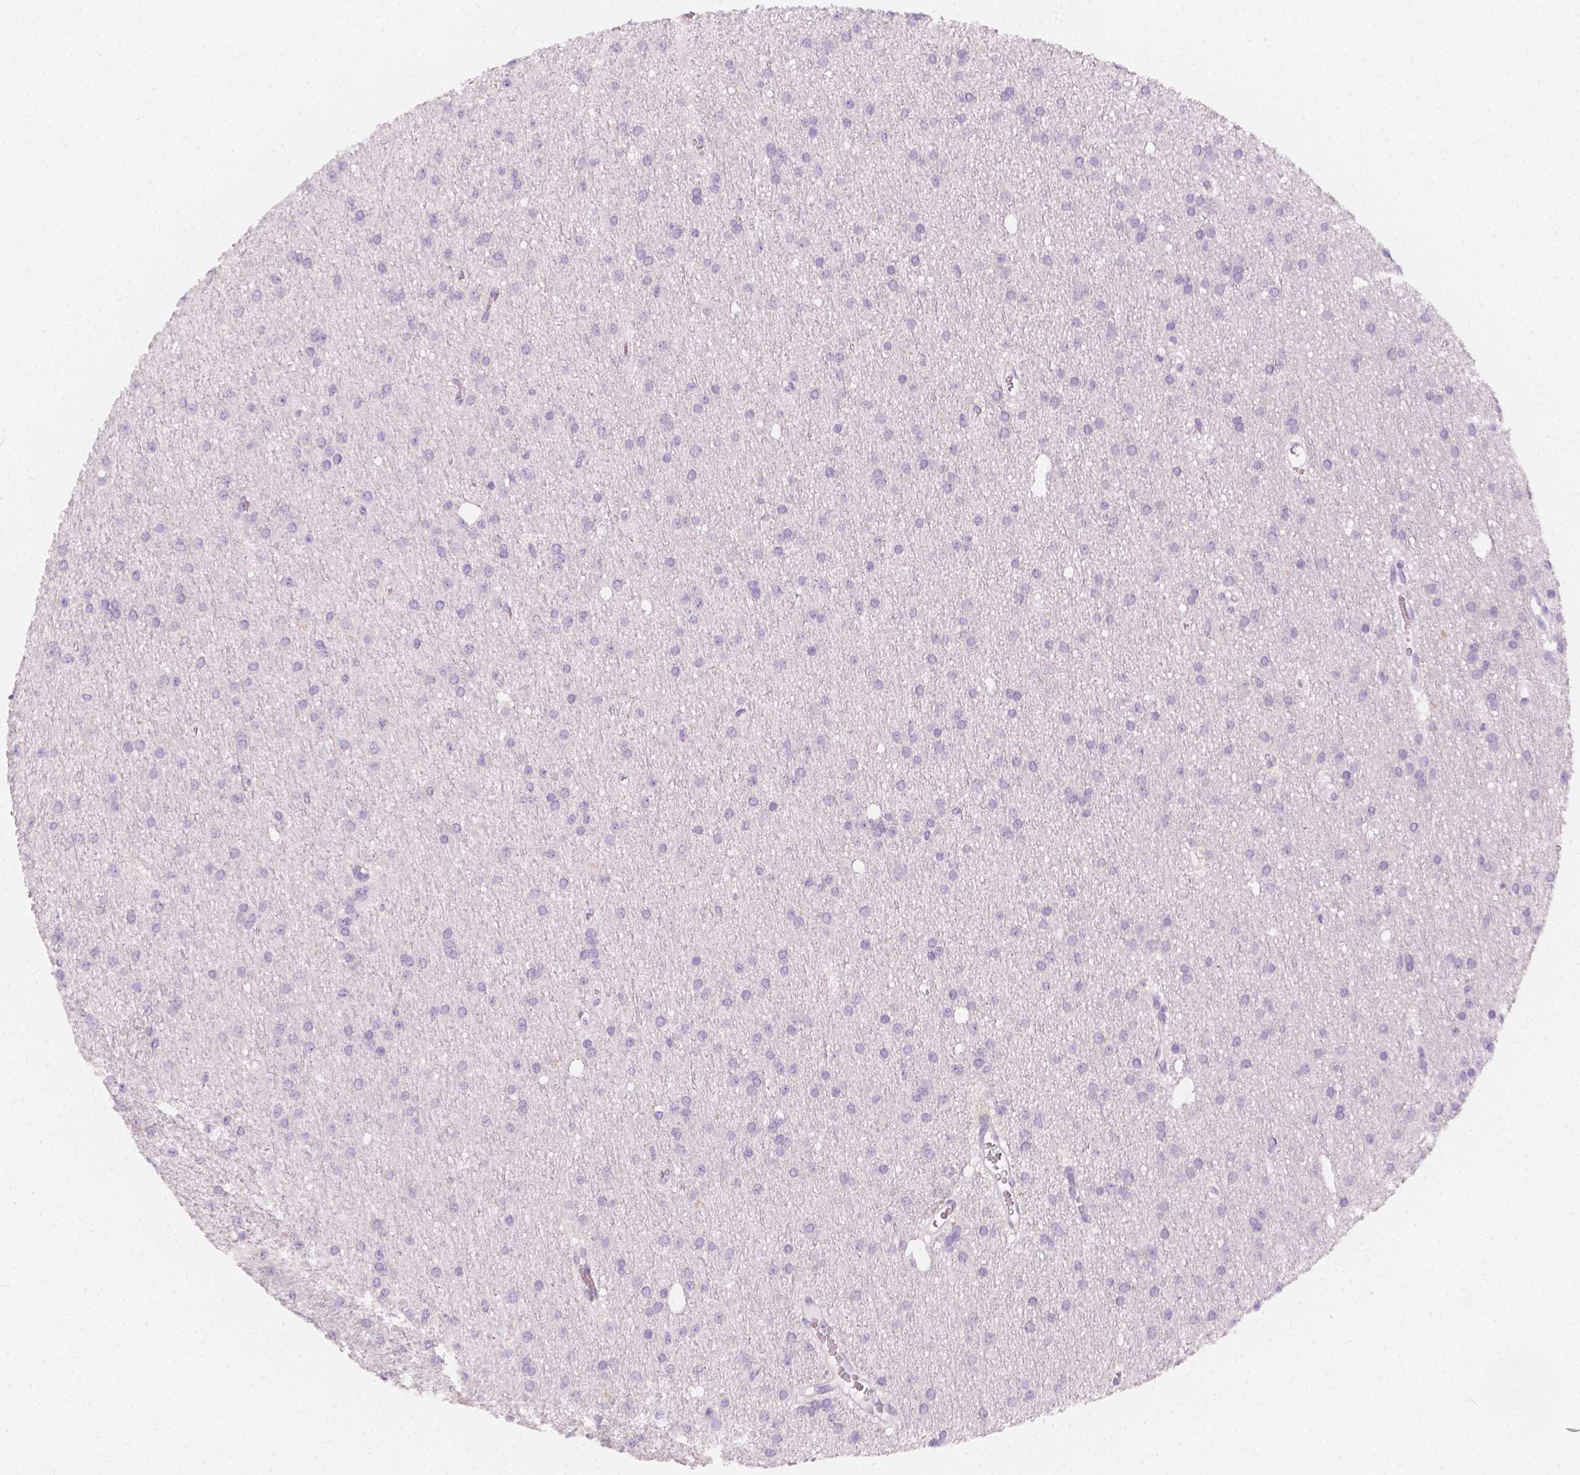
{"staining": {"intensity": "negative", "quantity": "none", "location": "none"}, "tissue": "glioma", "cell_type": "Tumor cells", "image_type": "cancer", "snomed": [{"axis": "morphology", "description": "Glioma, malignant, Low grade"}, {"axis": "topography", "description": "Brain"}], "caption": "An IHC photomicrograph of glioma is shown. There is no staining in tumor cells of glioma.", "gene": "RBFOX1", "patient": {"sex": "male", "age": 27}}